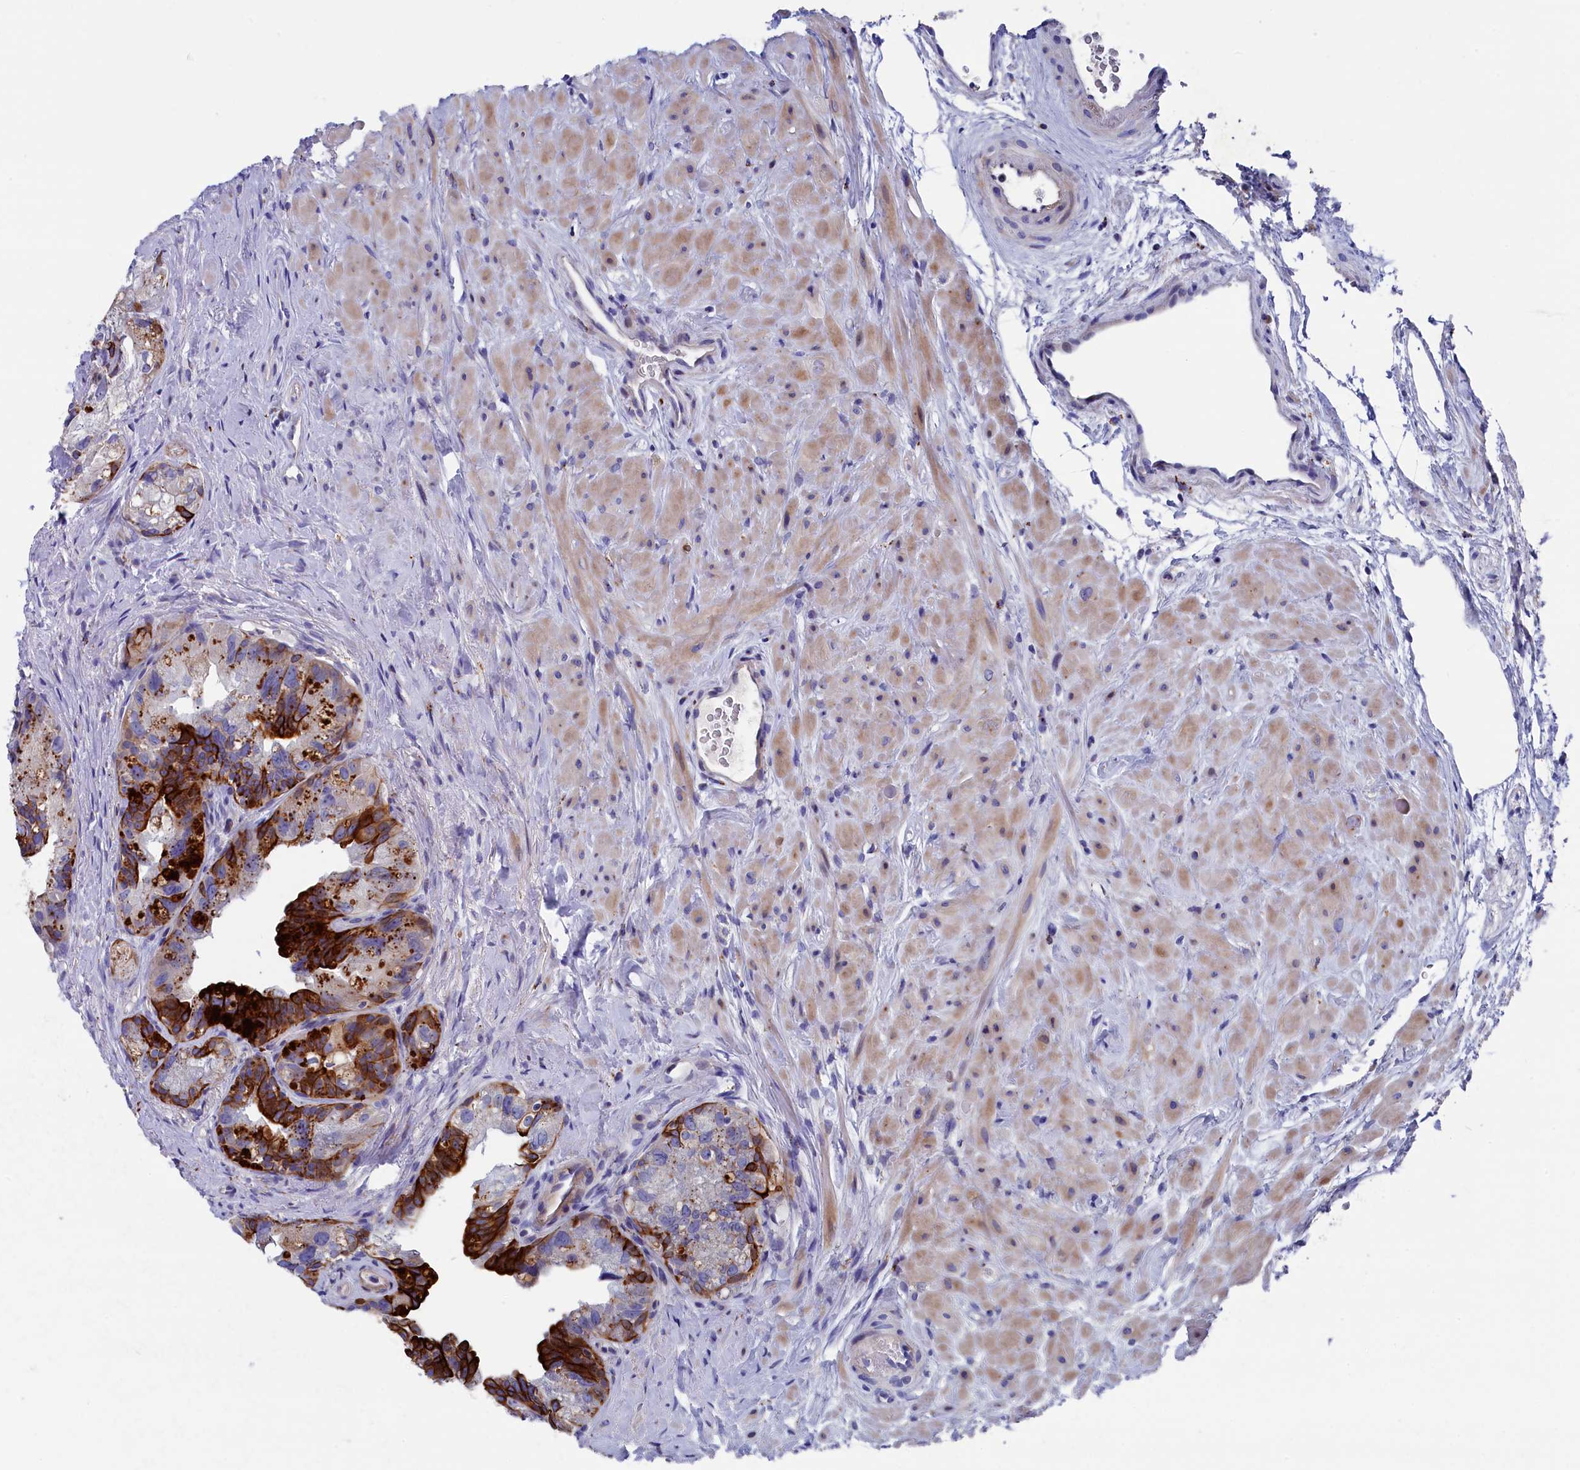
{"staining": {"intensity": "strong", "quantity": ">75%", "location": "cytoplasmic/membranous"}, "tissue": "prostate cancer", "cell_type": "Tumor cells", "image_type": "cancer", "snomed": [{"axis": "morphology", "description": "Normal tissue, NOS"}, {"axis": "morphology", "description": "Adenocarcinoma, Low grade"}, {"axis": "topography", "description": "Prostate"}], "caption": "A high amount of strong cytoplasmic/membranous staining is seen in about >75% of tumor cells in prostate cancer tissue. The protein of interest is stained brown, and the nuclei are stained in blue (DAB (3,3'-diaminobenzidine) IHC with brightfield microscopy, high magnification).", "gene": "NUDT7", "patient": {"sex": "male", "age": 72}}